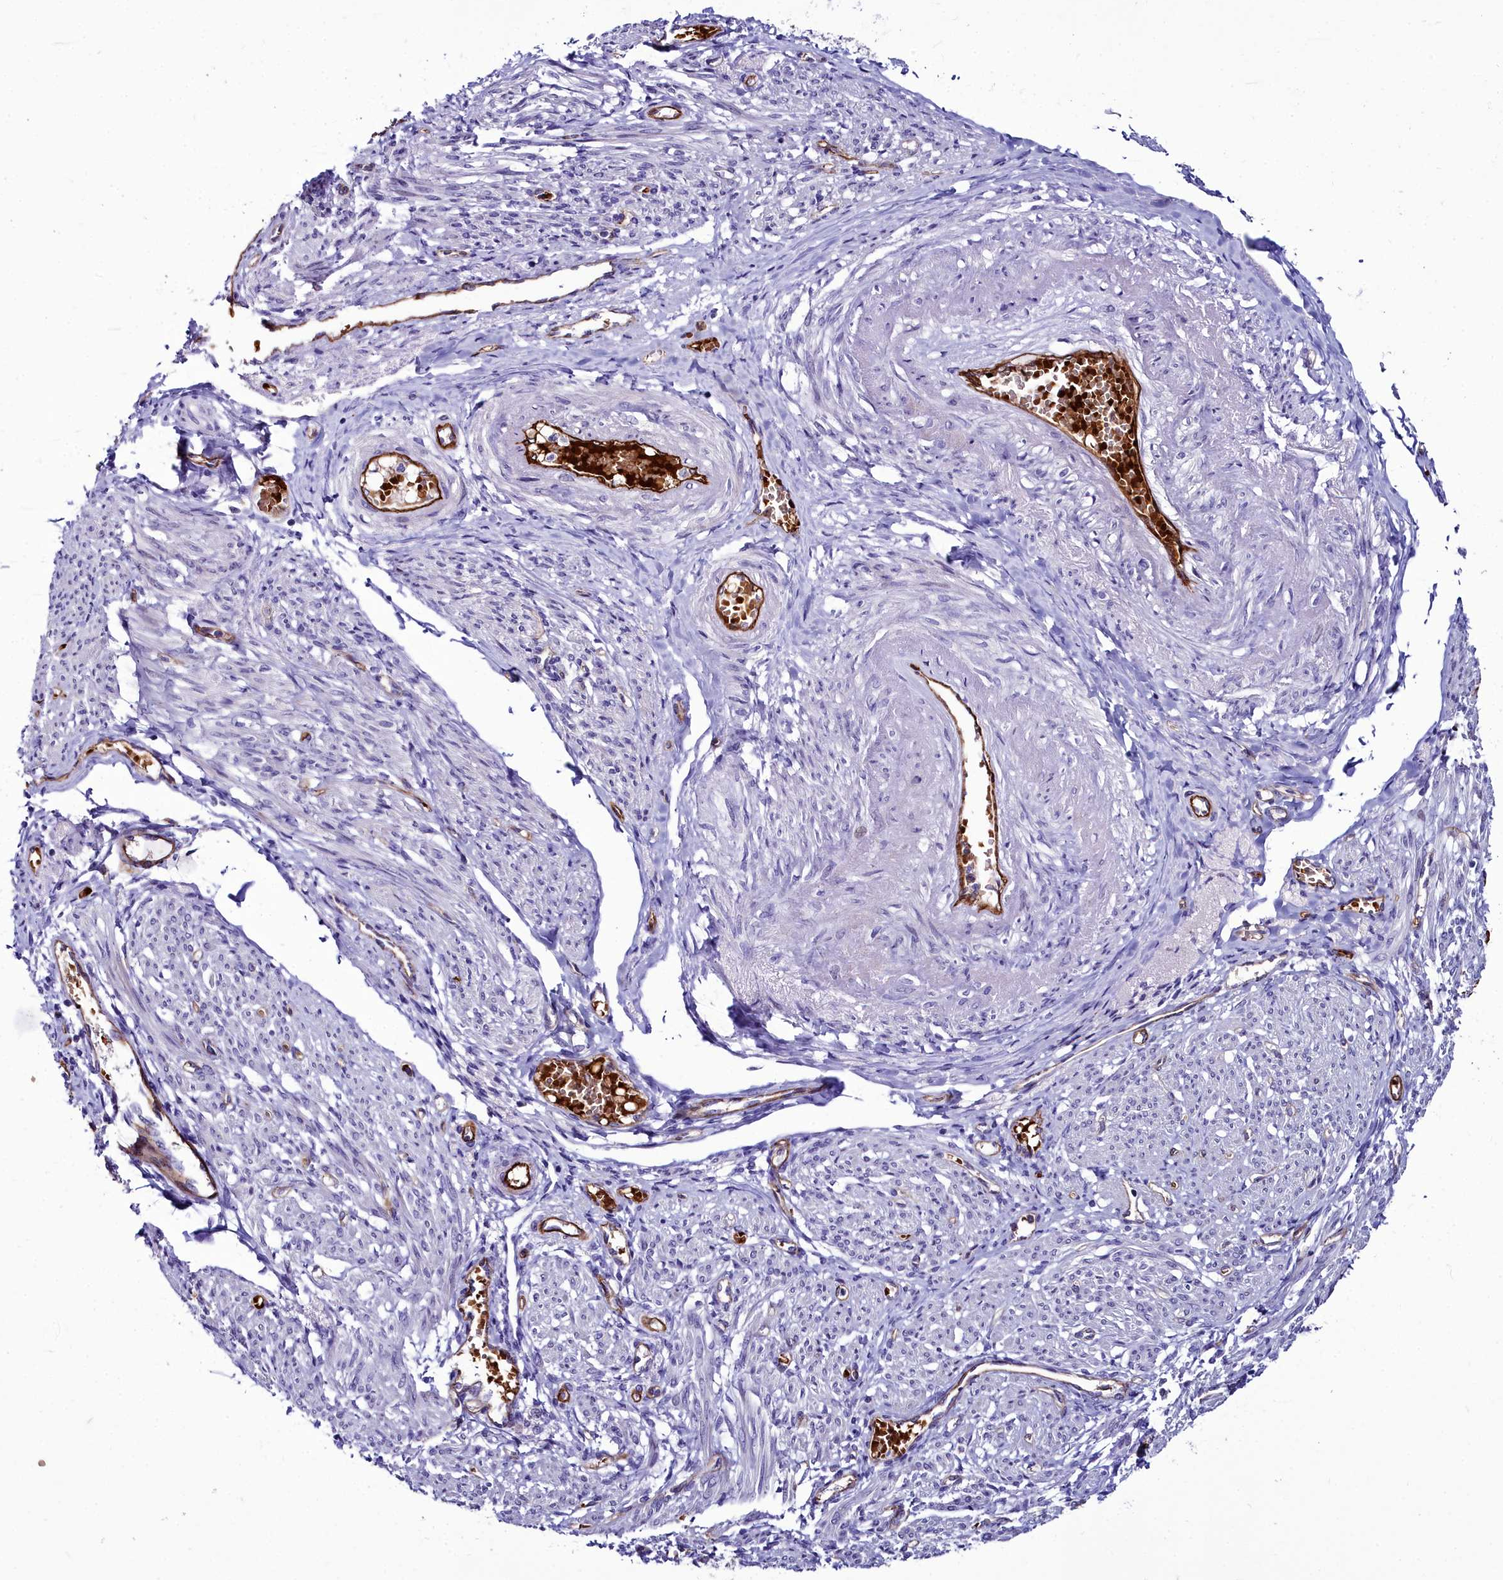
{"staining": {"intensity": "negative", "quantity": "none", "location": "none"}, "tissue": "smooth muscle", "cell_type": "Smooth muscle cells", "image_type": "normal", "snomed": [{"axis": "morphology", "description": "Normal tissue, NOS"}, {"axis": "topography", "description": "Smooth muscle"}], "caption": "The IHC photomicrograph has no significant staining in smooth muscle cells of smooth muscle.", "gene": "CYP4F11", "patient": {"sex": "female", "age": 39}}